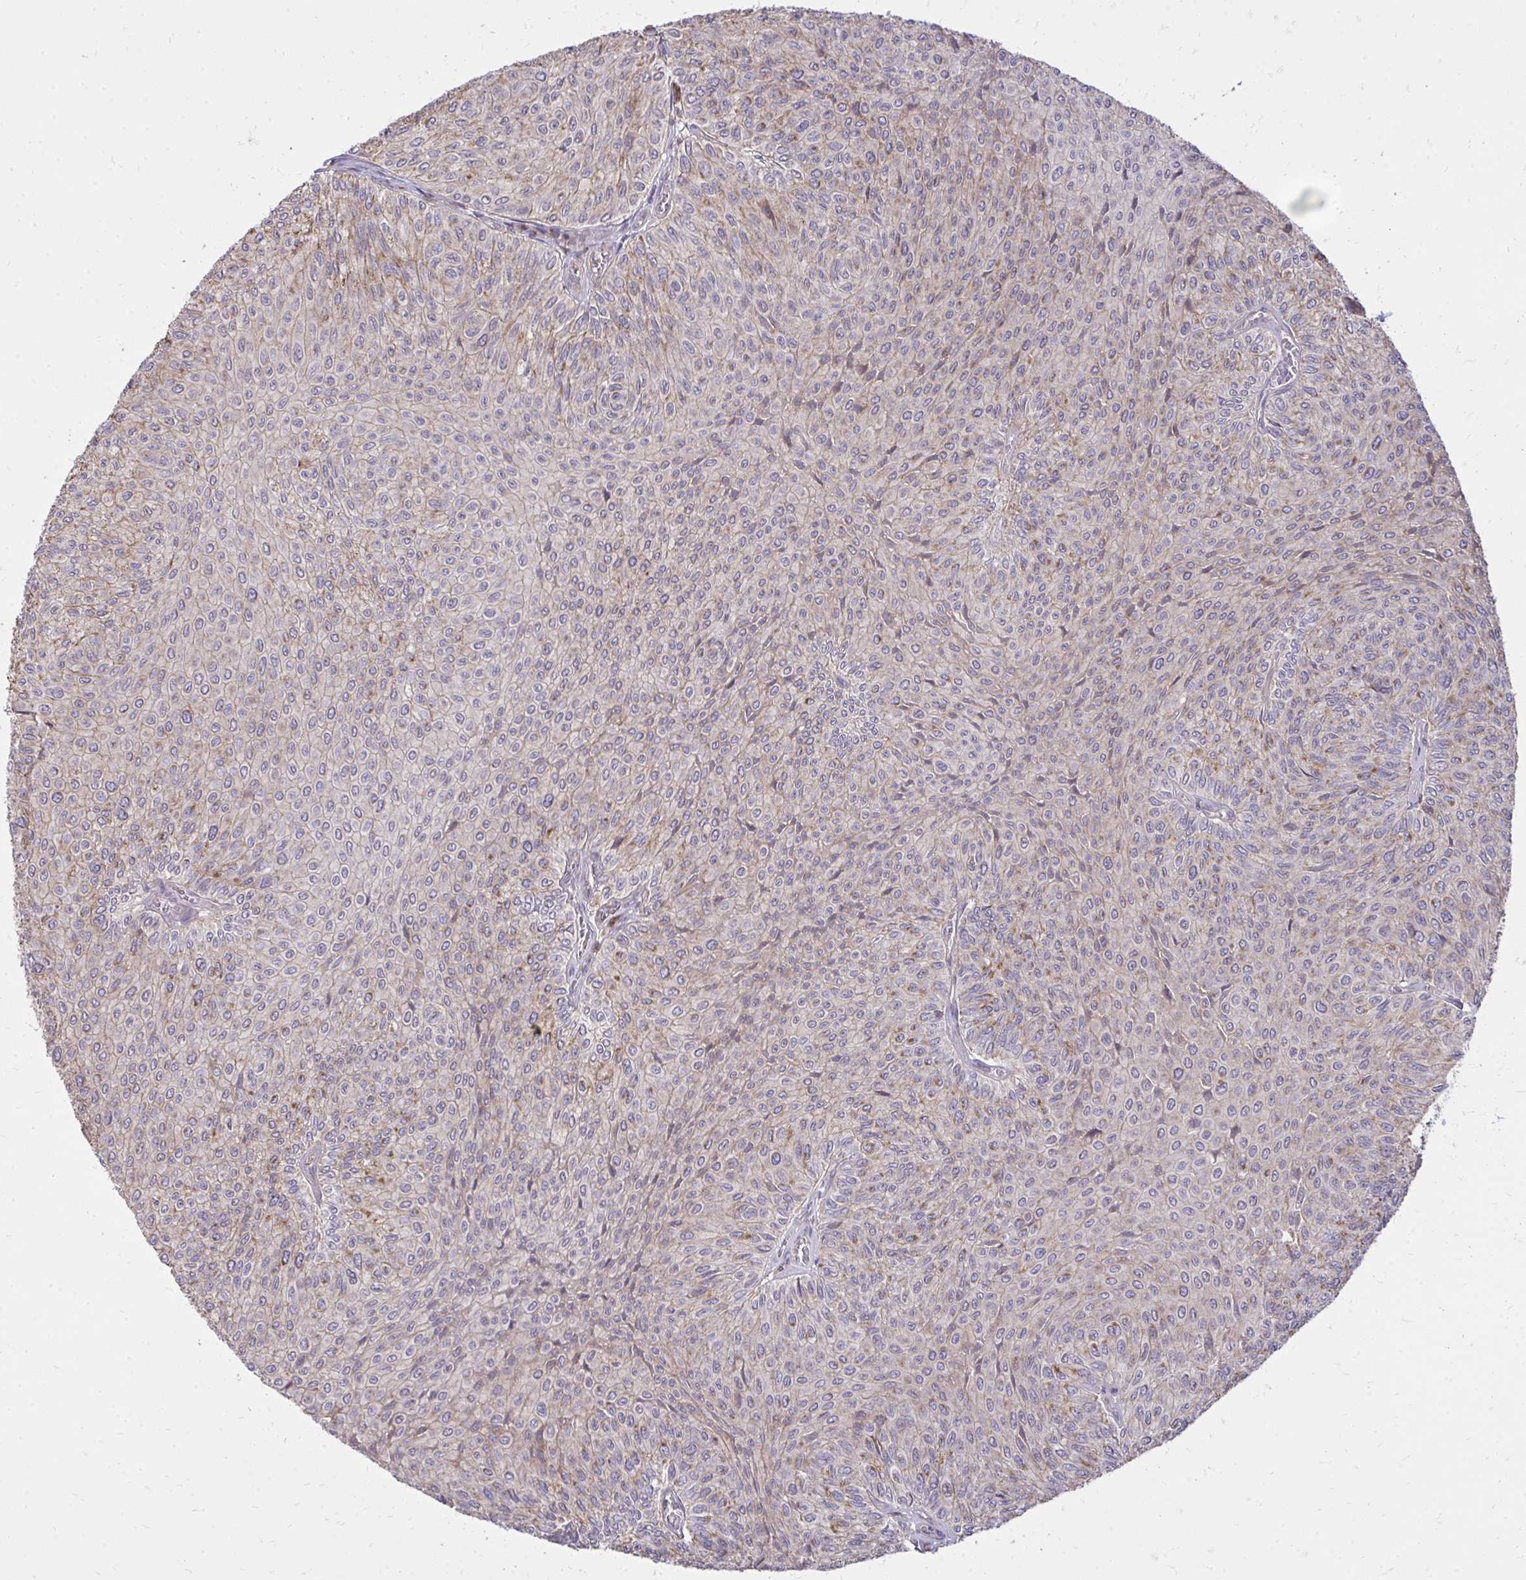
{"staining": {"intensity": "moderate", "quantity": "<25%", "location": "cytoplasmic/membranous"}, "tissue": "urothelial cancer", "cell_type": "Tumor cells", "image_type": "cancer", "snomed": [{"axis": "morphology", "description": "Urothelial carcinoma, NOS"}, {"axis": "topography", "description": "Urinary bladder"}], "caption": "Immunohistochemical staining of transitional cell carcinoma displays moderate cytoplasmic/membranous protein expression in approximately <25% of tumor cells.", "gene": "SLC7A5", "patient": {"sex": "male", "age": 59}}